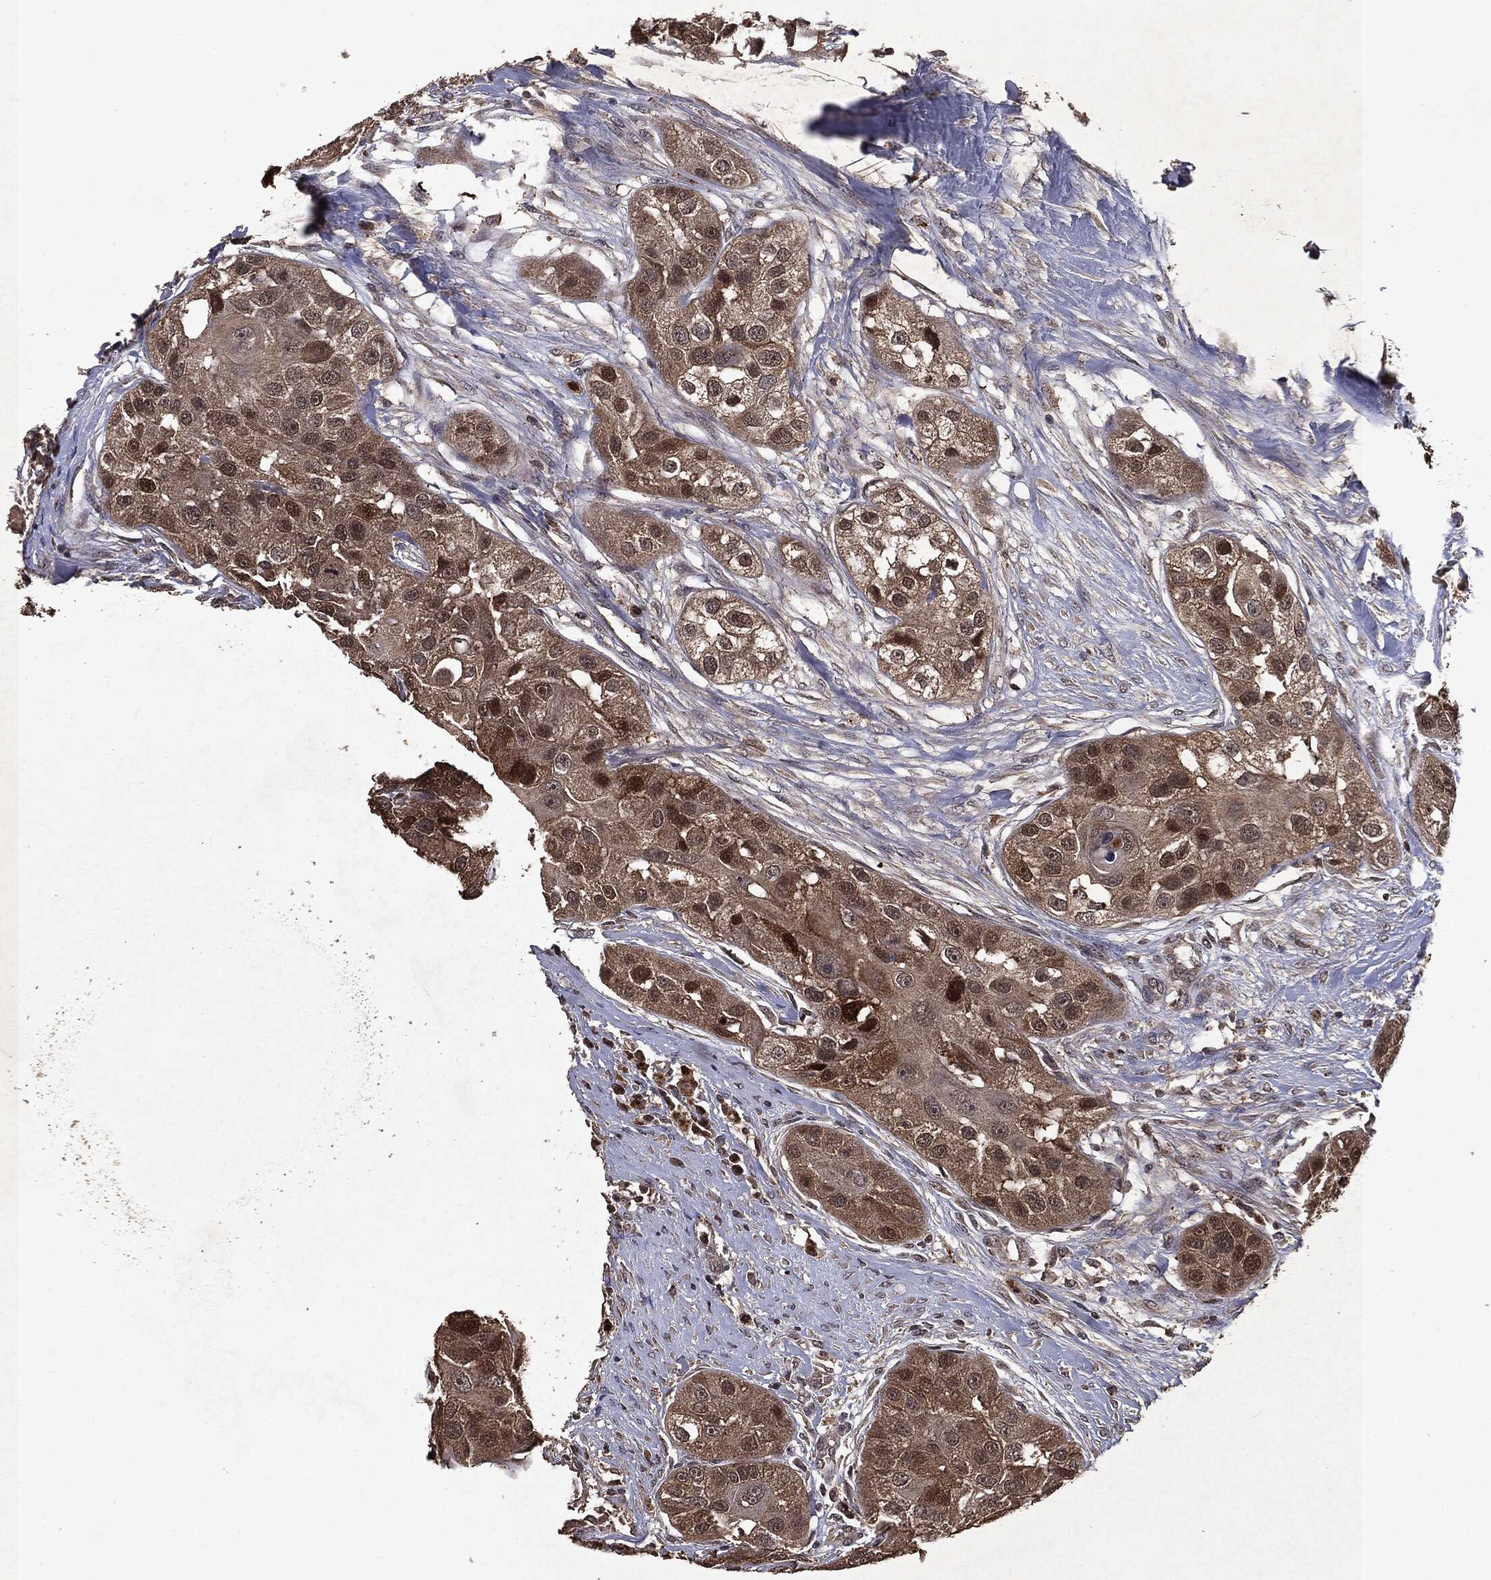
{"staining": {"intensity": "moderate", "quantity": "25%-75%", "location": "cytoplasmic/membranous"}, "tissue": "head and neck cancer", "cell_type": "Tumor cells", "image_type": "cancer", "snomed": [{"axis": "morphology", "description": "Normal tissue, NOS"}, {"axis": "morphology", "description": "Squamous cell carcinoma, NOS"}, {"axis": "topography", "description": "Skeletal muscle"}, {"axis": "topography", "description": "Head-Neck"}], "caption": "Immunohistochemical staining of human head and neck squamous cell carcinoma shows medium levels of moderate cytoplasmic/membranous staining in about 25%-75% of tumor cells.", "gene": "MTOR", "patient": {"sex": "male", "age": 51}}